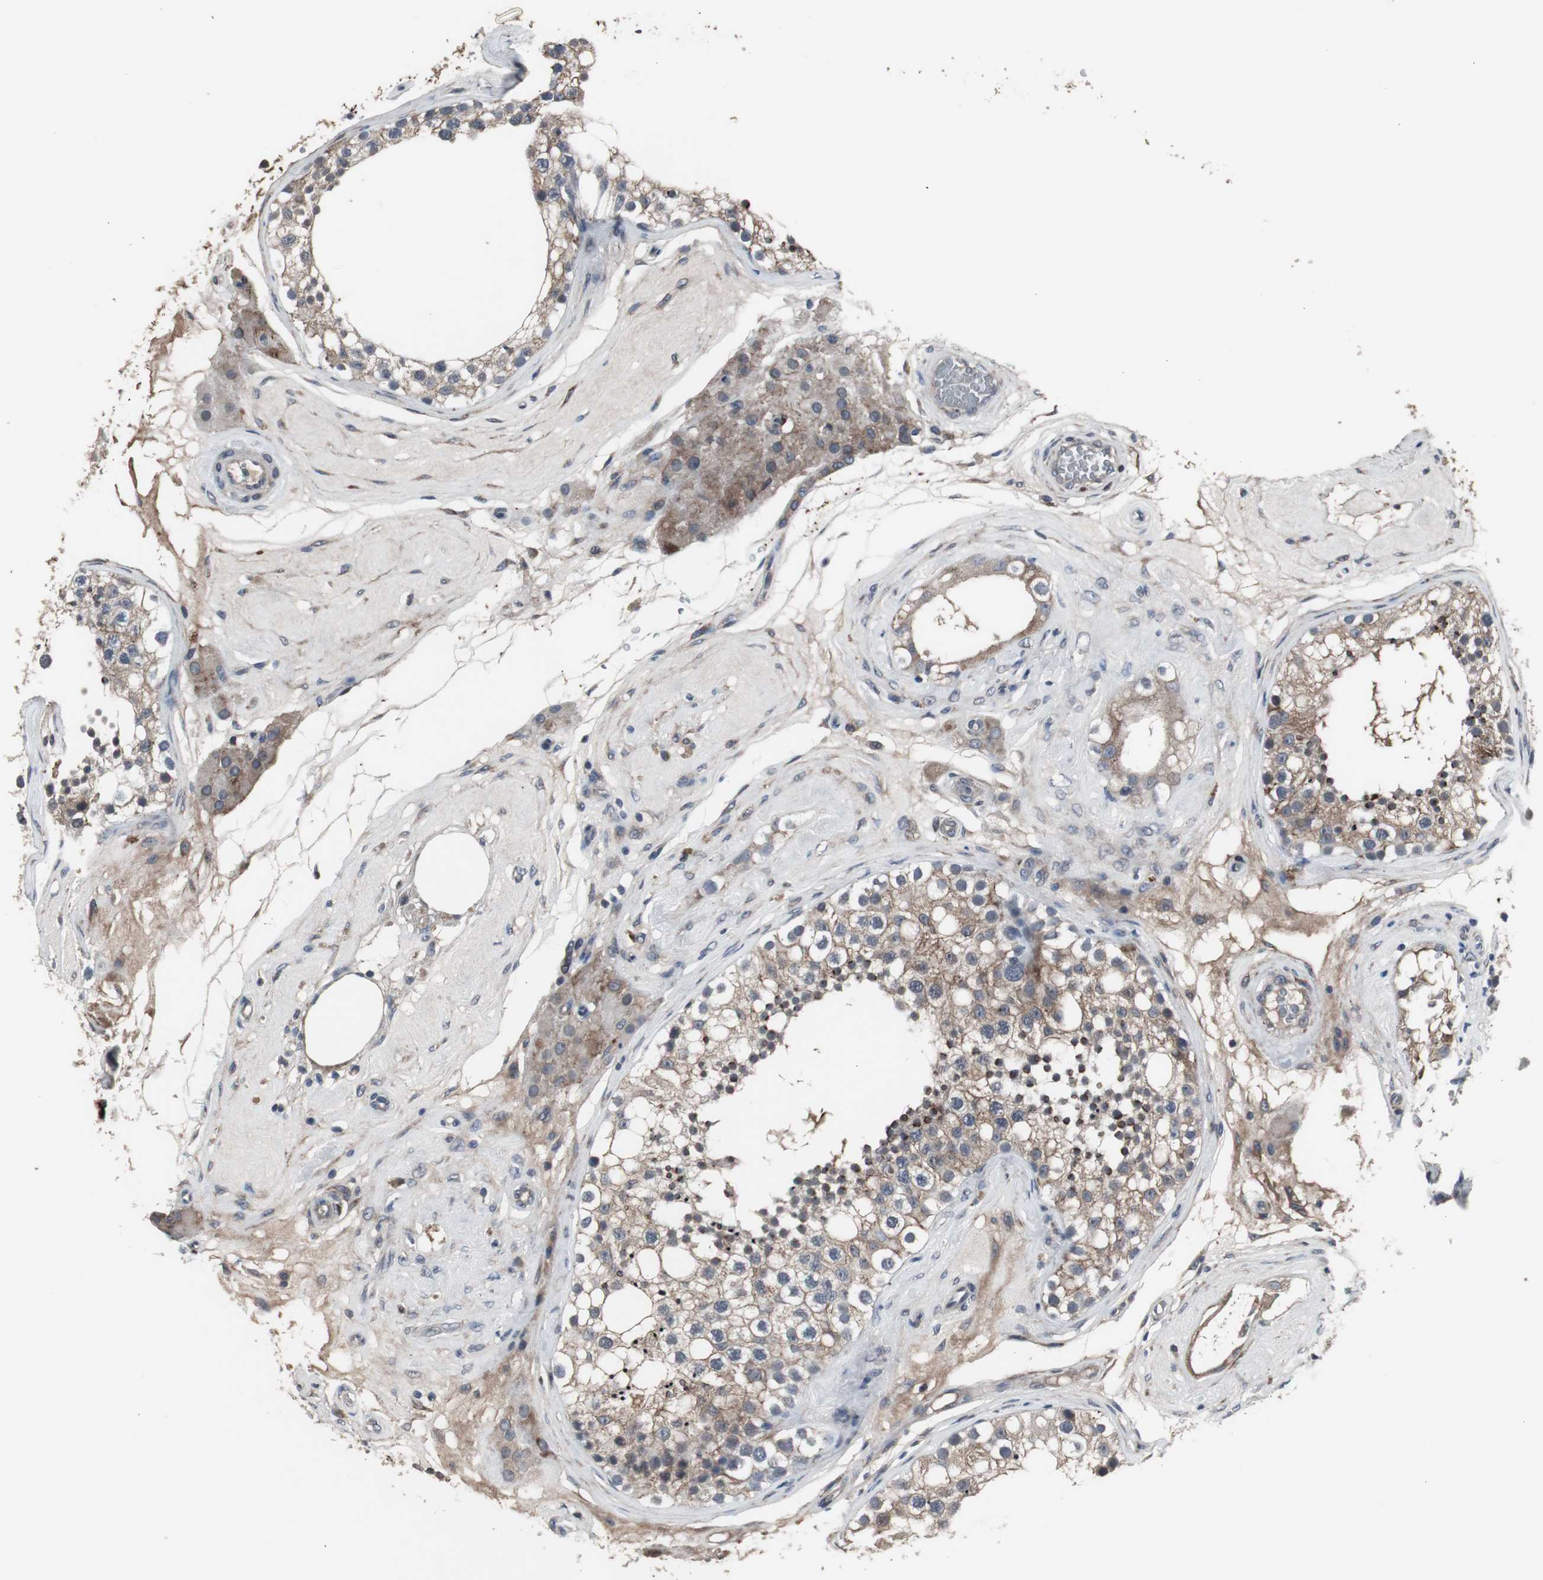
{"staining": {"intensity": "moderate", "quantity": ">75%", "location": "cytoplasmic/membranous"}, "tissue": "testis", "cell_type": "Cells in seminiferous ducts", "image_type": "normal", "snomed": [{"axis": "morphology", "description": "Normal tissue, NOS"}, {"axis": "topography", "description": "Testis"}], "caption": "Immunohistochemistry (IHC) staining of unremarkable testis, which exhibits medium levels of moderate cytoplasmic/membranous expression in about >75% of cells in seminiferous ducts indicating moderate cytoplasmic/membranous protein expression. The staining was performed using DAB (brown) for protein detection and nuclei were counterstained in hematoxylin (blue).", "gene": "CRADD", "patient": {"sex": "male", "age": 68}}